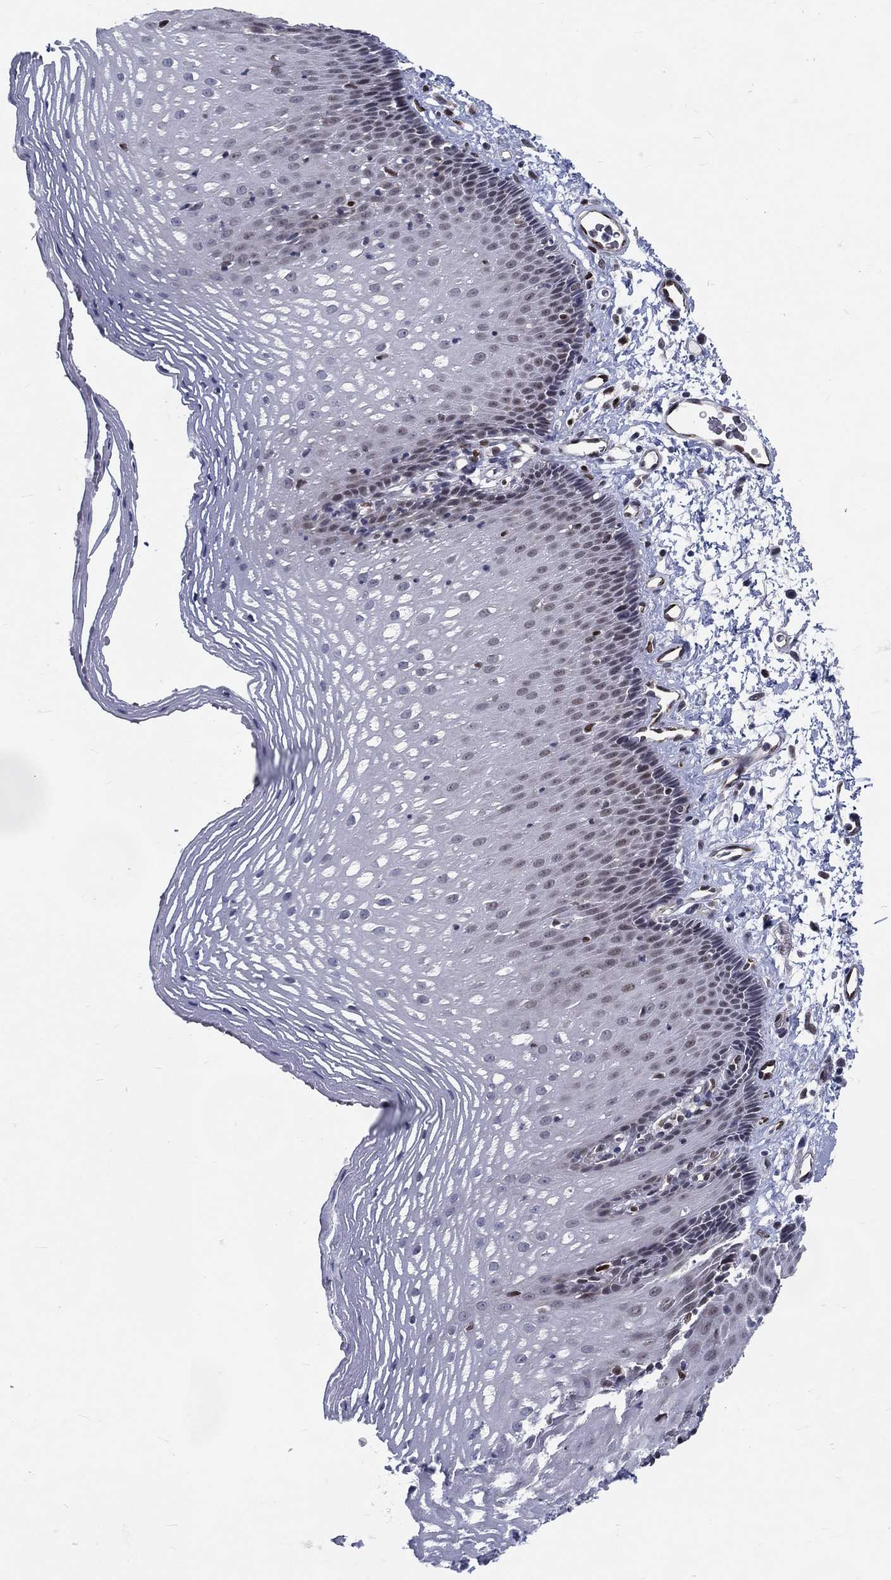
{"staining": {"intensity": "weak", "quantity": "<25%", "location": "nuclear"}, "tissue": "esophagus", "cell_type": "Squamous epithelial cells", "image_type": "normal", "snomed": [{"axis": "morphology", "description": "Normal tissue, NOS"}, {"axis": "topography", "description": "Esophagus"}], "caption": "Normal esophagus was stained to show a protein in brown. There is no significant staining in squamous epithelial cells. (IHC, brightfield microscopy, high magnification).", "gene": "ZBED1", "patient": {"sex": "male", "age": 76}}